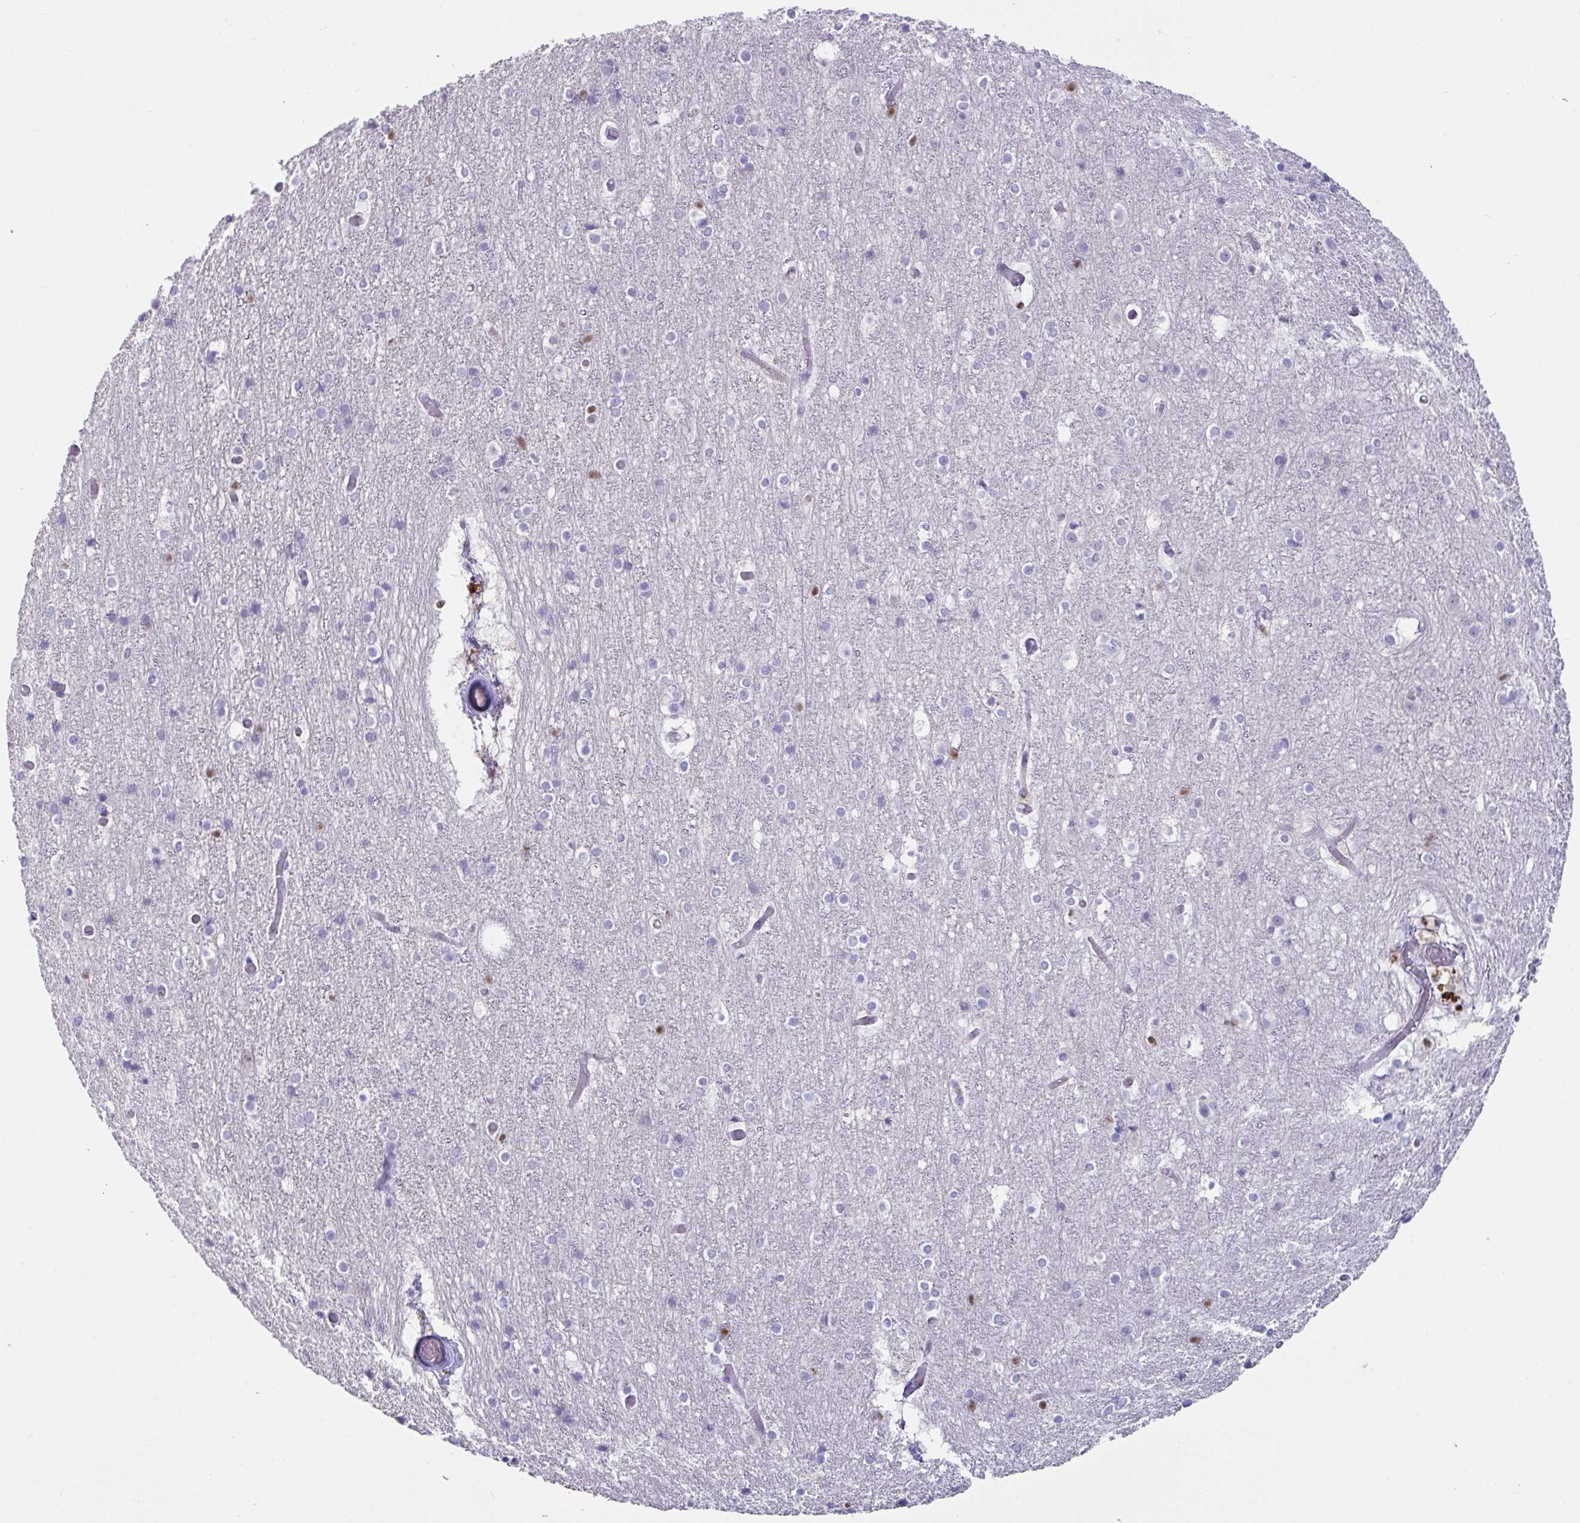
{"staining": {"intensity": "moderate", "quantity": "<25%", "location": "cytoplasmic/membranous"}, "tissue": "cerebral cortex", "cell_type": "Endothelial cells", "image_type": "normal", "snomed": [{"axis": "morphology", "description": "Normal tissue, NOS"}, {"axis": "topography", "description": "Cerebral cortex"}], "caption": "Cerebral cortex stained with DAB IHC reveals low levels of moderate cytoplasmic/membranous staining in approximately <25% of endothelial cells. The staining is performed using DAB (3,3'-diaminobenzidine) brown chromogen to label protein expression. The nuclei are counter-stained blue using hematoxylin.", "gene": "ZNF586", "patient": {"sex": "female", "age": 52}}